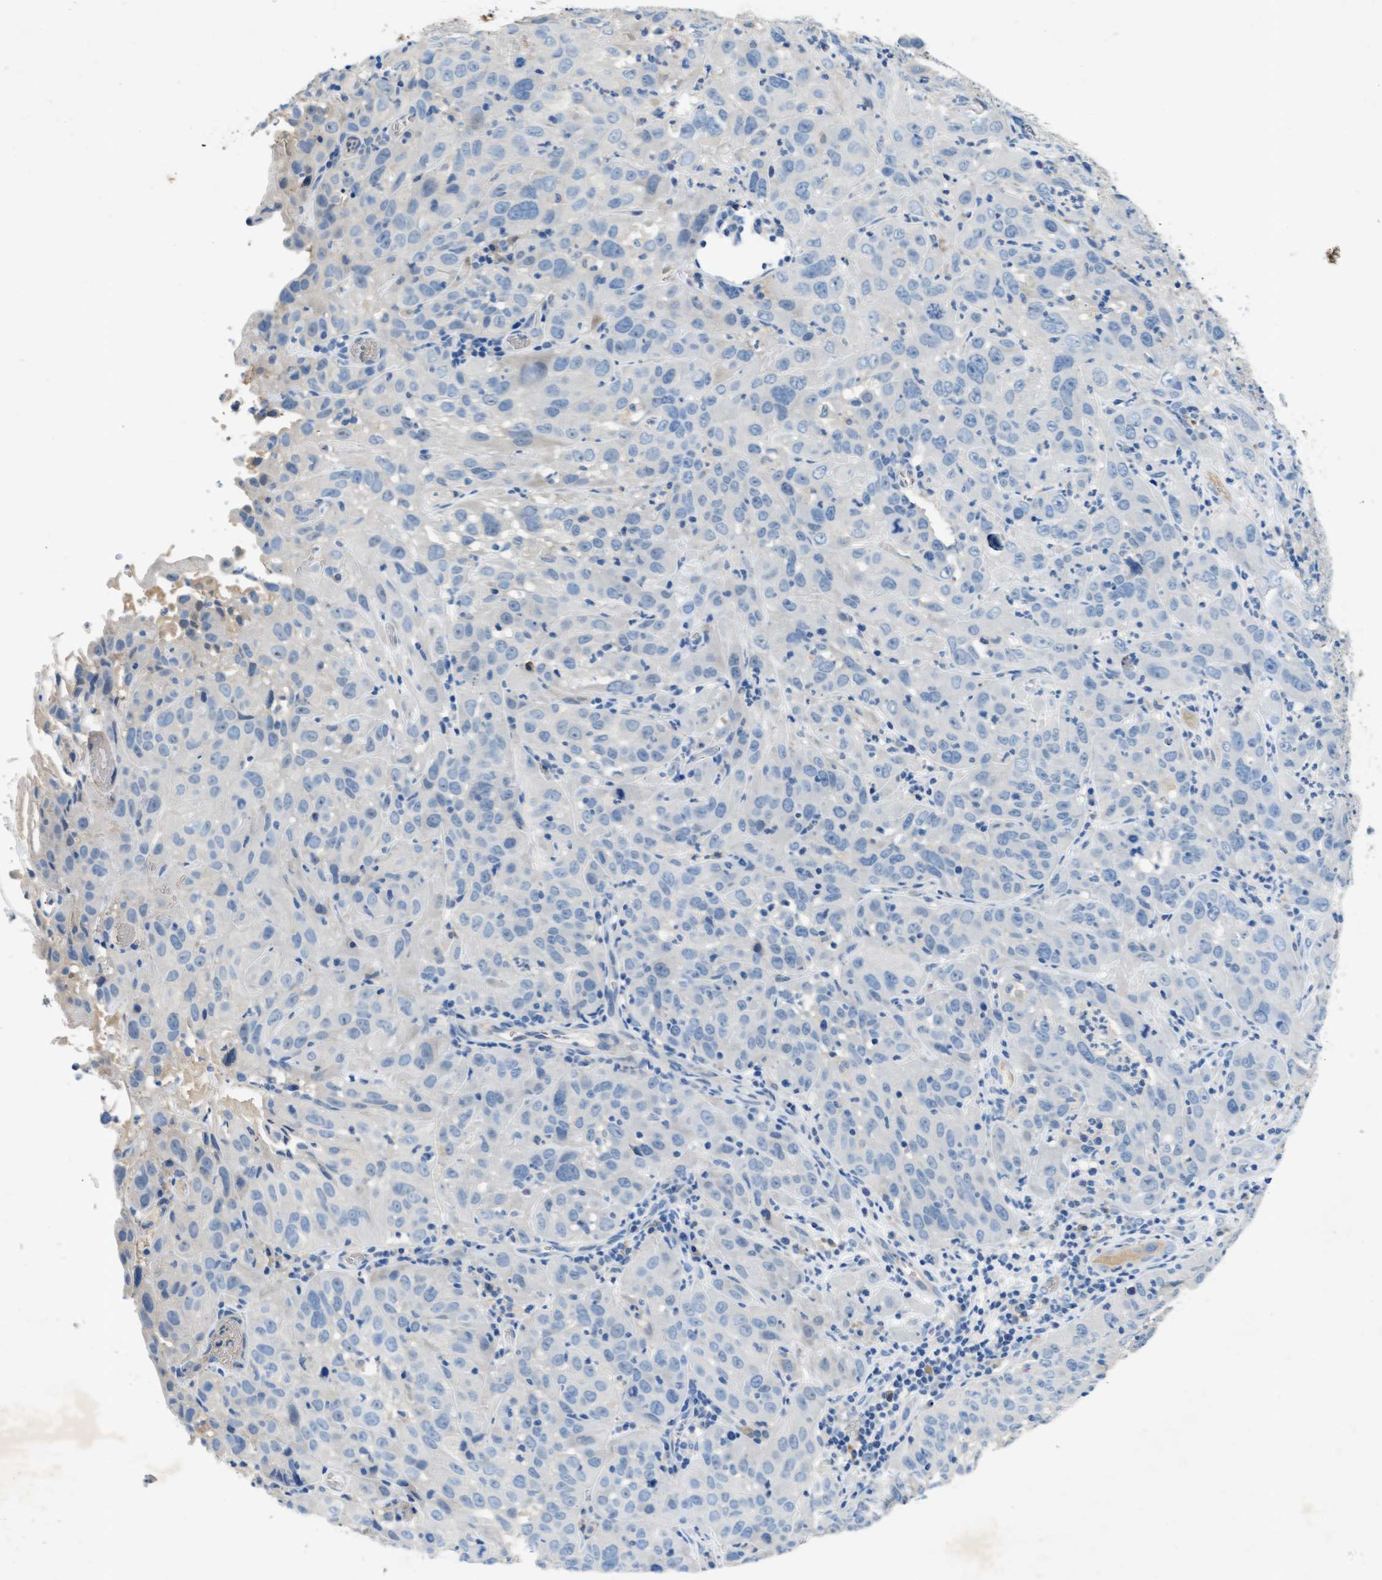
{"staining": {"intensity": "negative", "quantity": "none", "location": "none"}, "tissue": "cervical cancer", "cell_type": "Tumor cells", "image_type": "cancer", "snomed": [{"axis": "morphology", "description": "Squamous cell carcinoma, NOS"}, {"axis": "topography", "description": "Cervix"}], "caption": "DAB immunohistochemical staining of cervical cancer reveals no significant staining in tumor cells. (IHC, brightfield microscopy, high magnification).", "gene": "RWDD2B", "patient": {"sex": "female", "age": 32}}